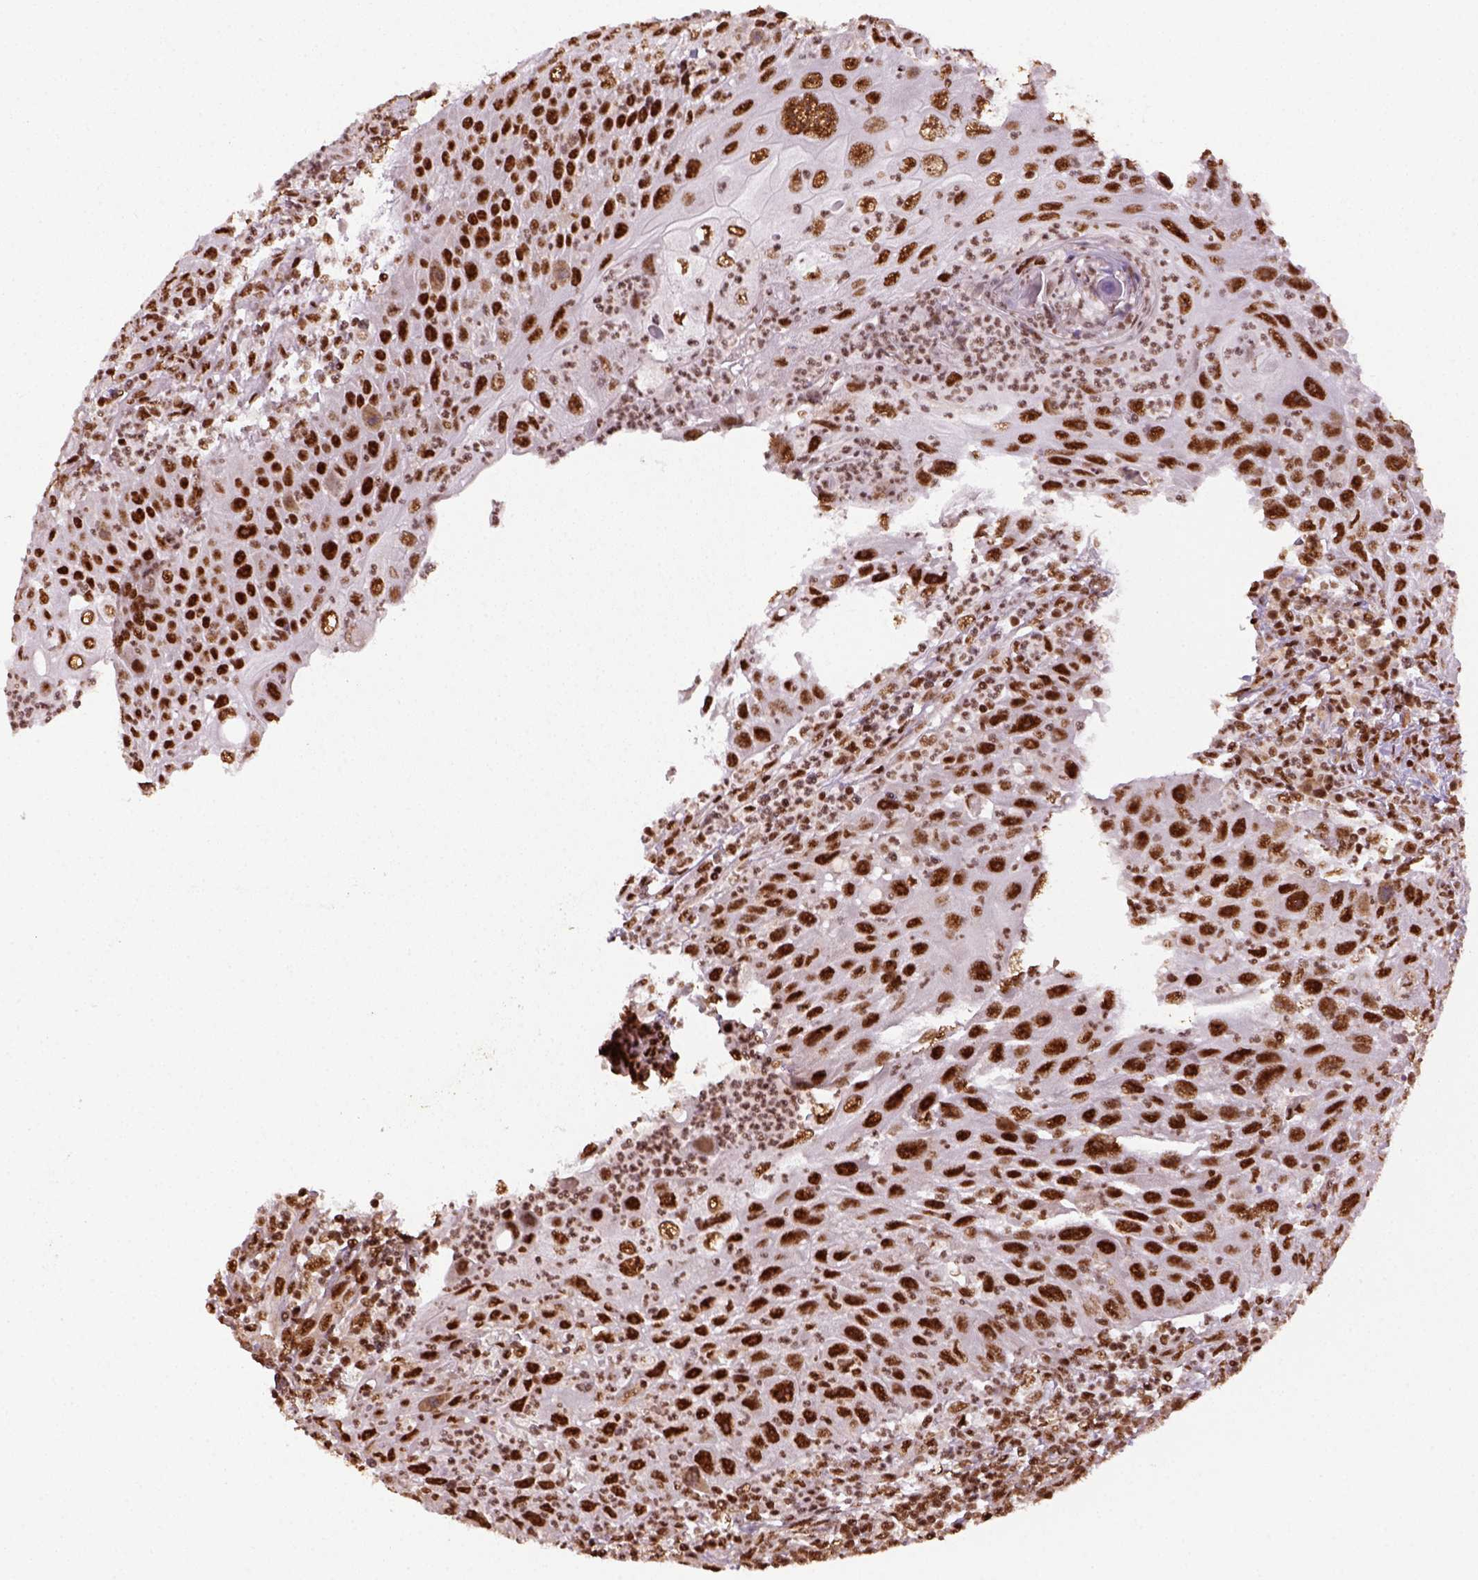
{"staining": {"intensity": "strong", "quantity": ">75%", "location": "nuclear"}, "tissue": "head and neck cancer", "cell_type": "Tumor cells", "image_type": "cancer", "snomed": [{"axis": "morphology", "description": "Squamous cell carcinoma, NOS"}, {"axis": "topography", "description": "Head-Neck"}], "caption": "The photomicrograph displays a brown stain indicating the presence of a protein in the nuclear of tumor cells in head and neck squamous cell carcinoma.", "gene": "CCAR1", "patient": {"sex": "male", "age": 69}}